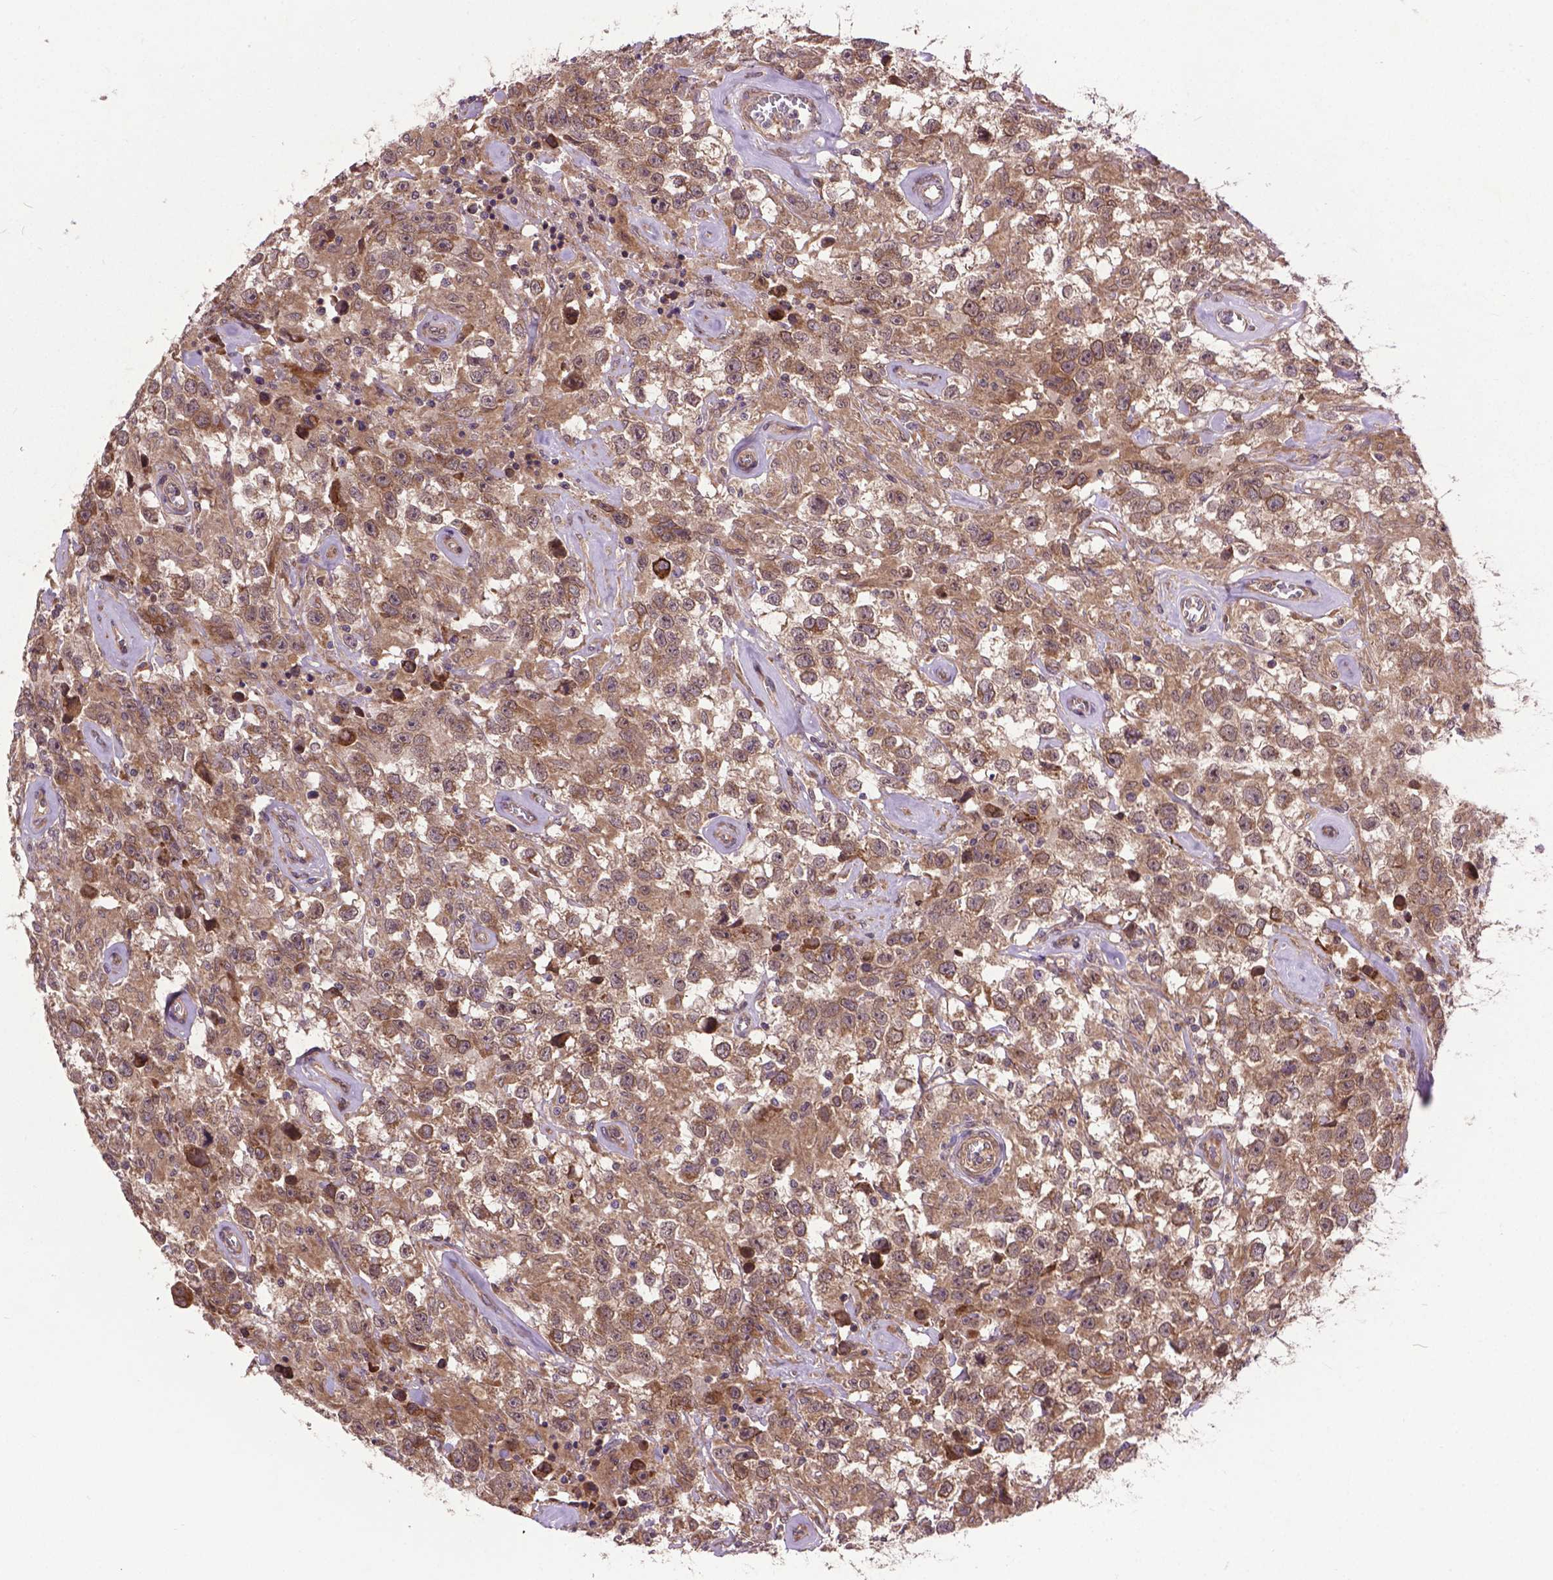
{"staining": {"intensity": "moderate", "quantity": ">75%", "location": "cytoplasmic/membranous"}, "tissue": "testis cancer", "cell_type": "Tumor cells", "image_type": "cancer", "snomed": [{"axis": "morphology", "description": "Seminoma, NOS"}, {"axis": "topography", "description": "Testis"}], "caption": "A photomicrograph showing moderate cytoplasmic/membranous staining in about >75% of tumor cells in testis seminoma, as visualized by brown immunohistochemical staining.", "gene": "ZNF616", "patient": {"sex": "male", "age": 43}}